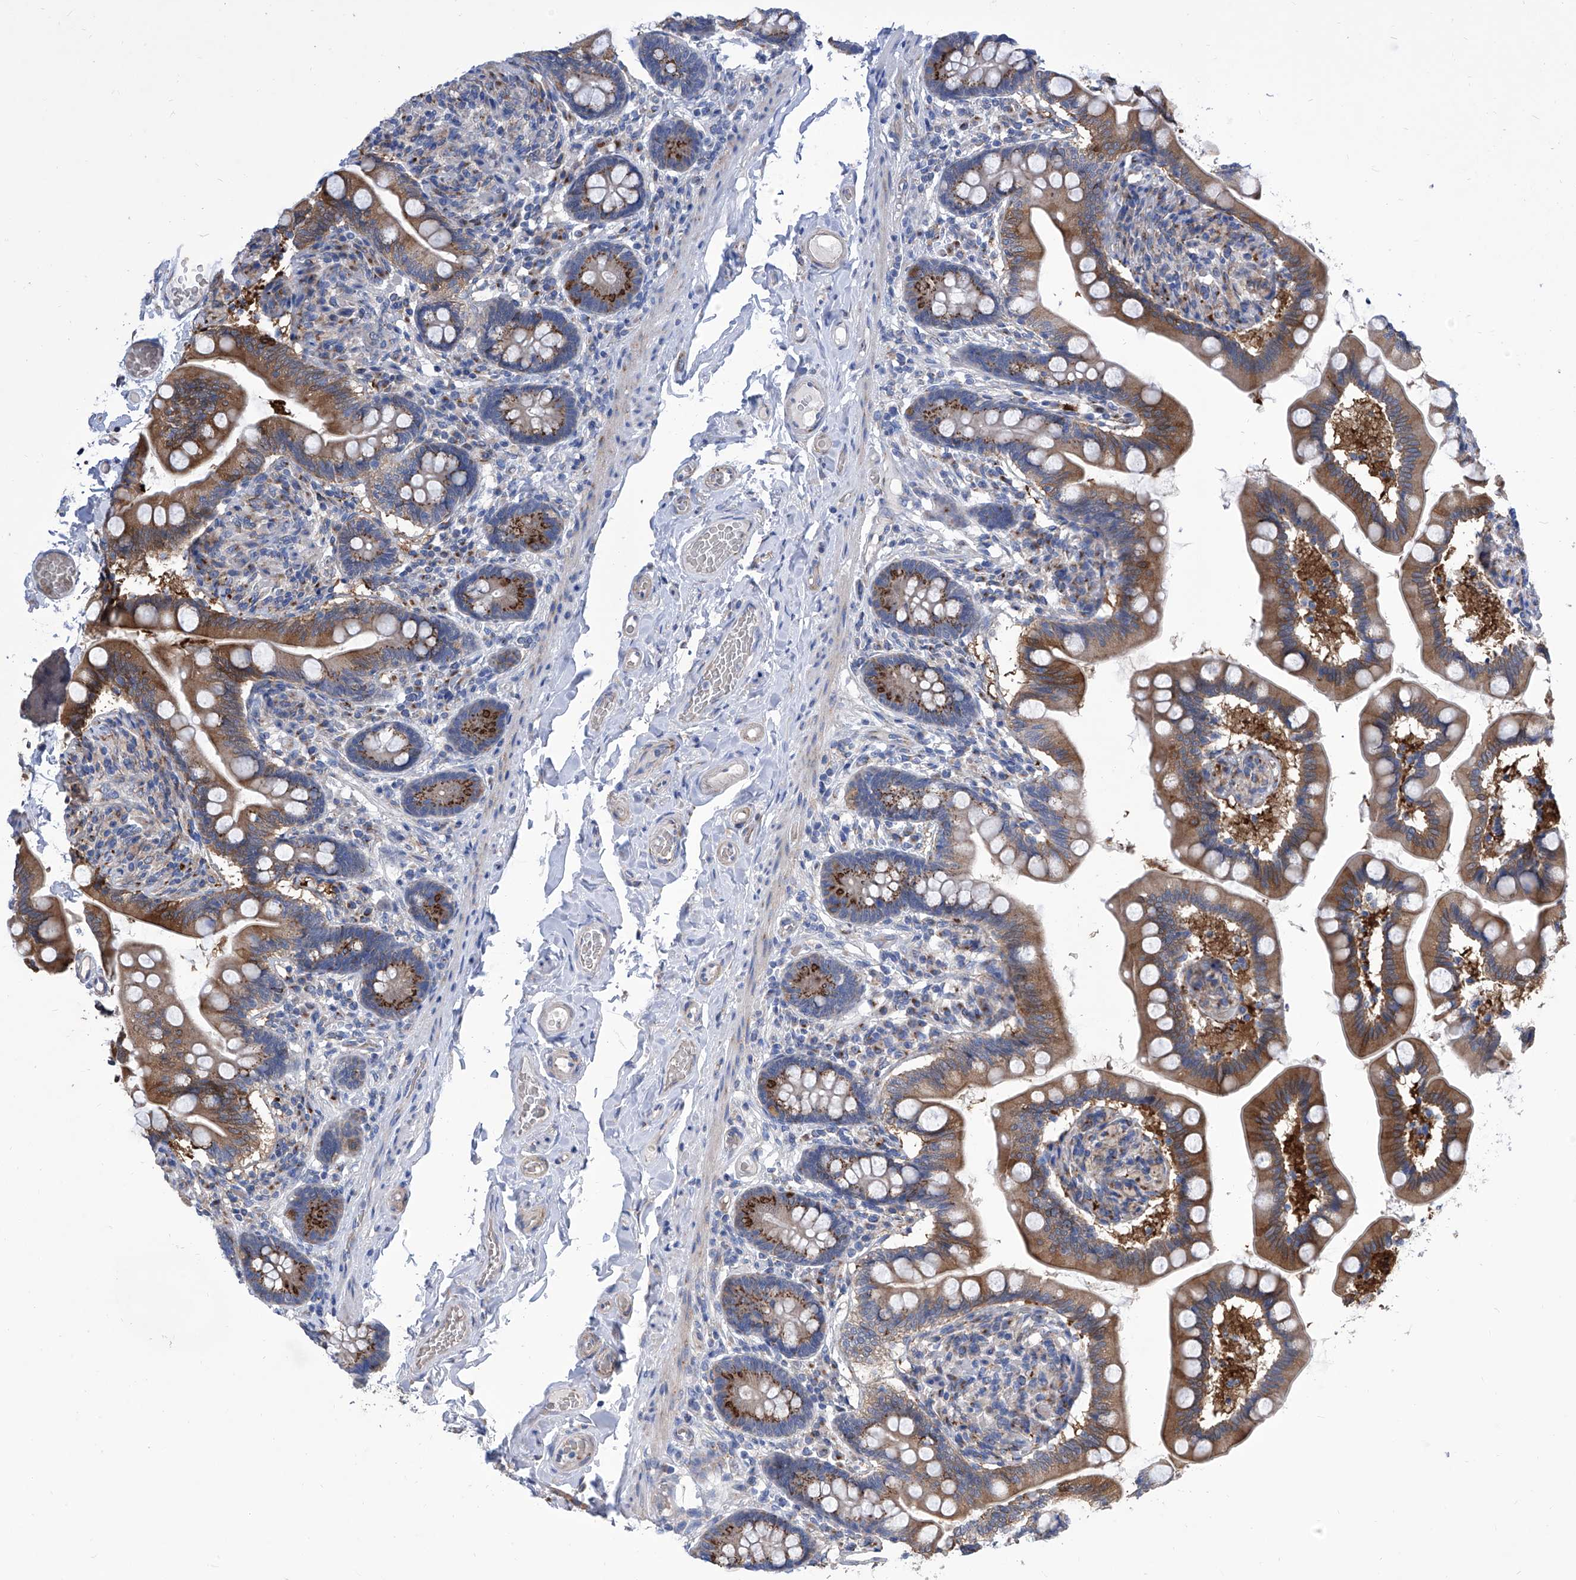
{"staining": {"intensity": "strong", "quantity": ">75%", "location": "cytoplasmic/membranous"}, "tissue": "small intestine", "cell_type": "Glandular cells", "image_type": "normal", "snomed": [{"axis": "morphology", "description": "Normal tissue, NOS"}, {"axis": "topography", "description": "Small intestine"}], "caption": "Immunohistochemistry (DAB (3,3'-diaminobenzidine)) staining of normal small intestine demonstrates strong cytoplasmic/membranous protein expression in about >75% of glandular cells.", "gene": "TJAP1", "patient": {"sex": "female", "age": 64}}